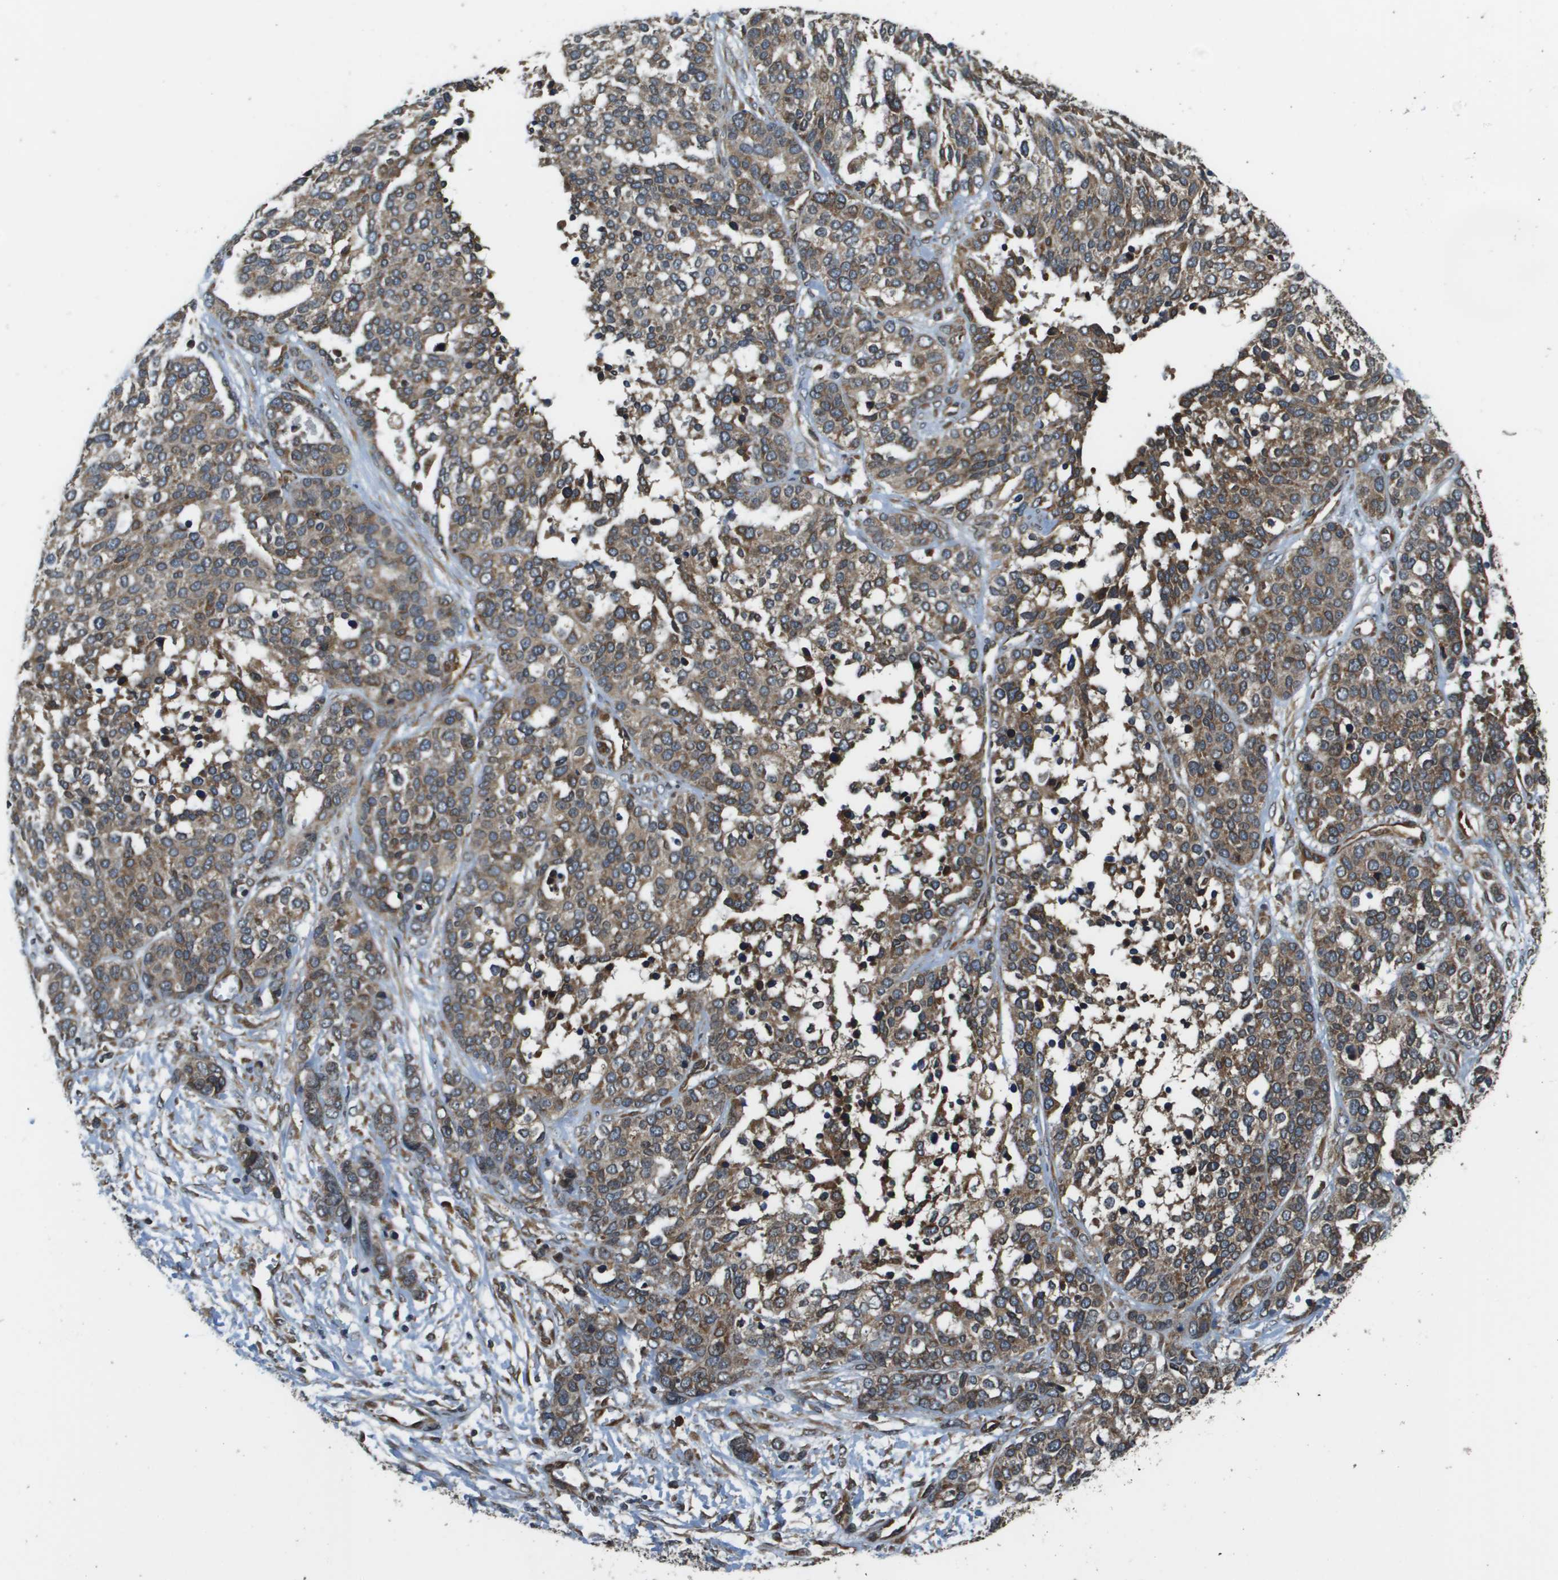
{"staining": {"intensity": "moderate", "quantity": ">75%", "location": "cytoplasmic/membranous"}, "tissue": "ovarian cancer", "cell_type": "Tumor cells", "image_type": "cancer", "snomed": [{"axis": "morphology", "description": "Cystadenocarcinoma, serous, NOS"}, {"axis": "topography", "description": "Ovary"}], "caption": "Human ovarian serous cystadenocarcinoma stained with a brown dye exhibits moderate cytoplasmic/membranous positive staining in approximately >75% of tumor cells.", "gene": "SEC62", "patient": {"sex": "female", "age": 44}}